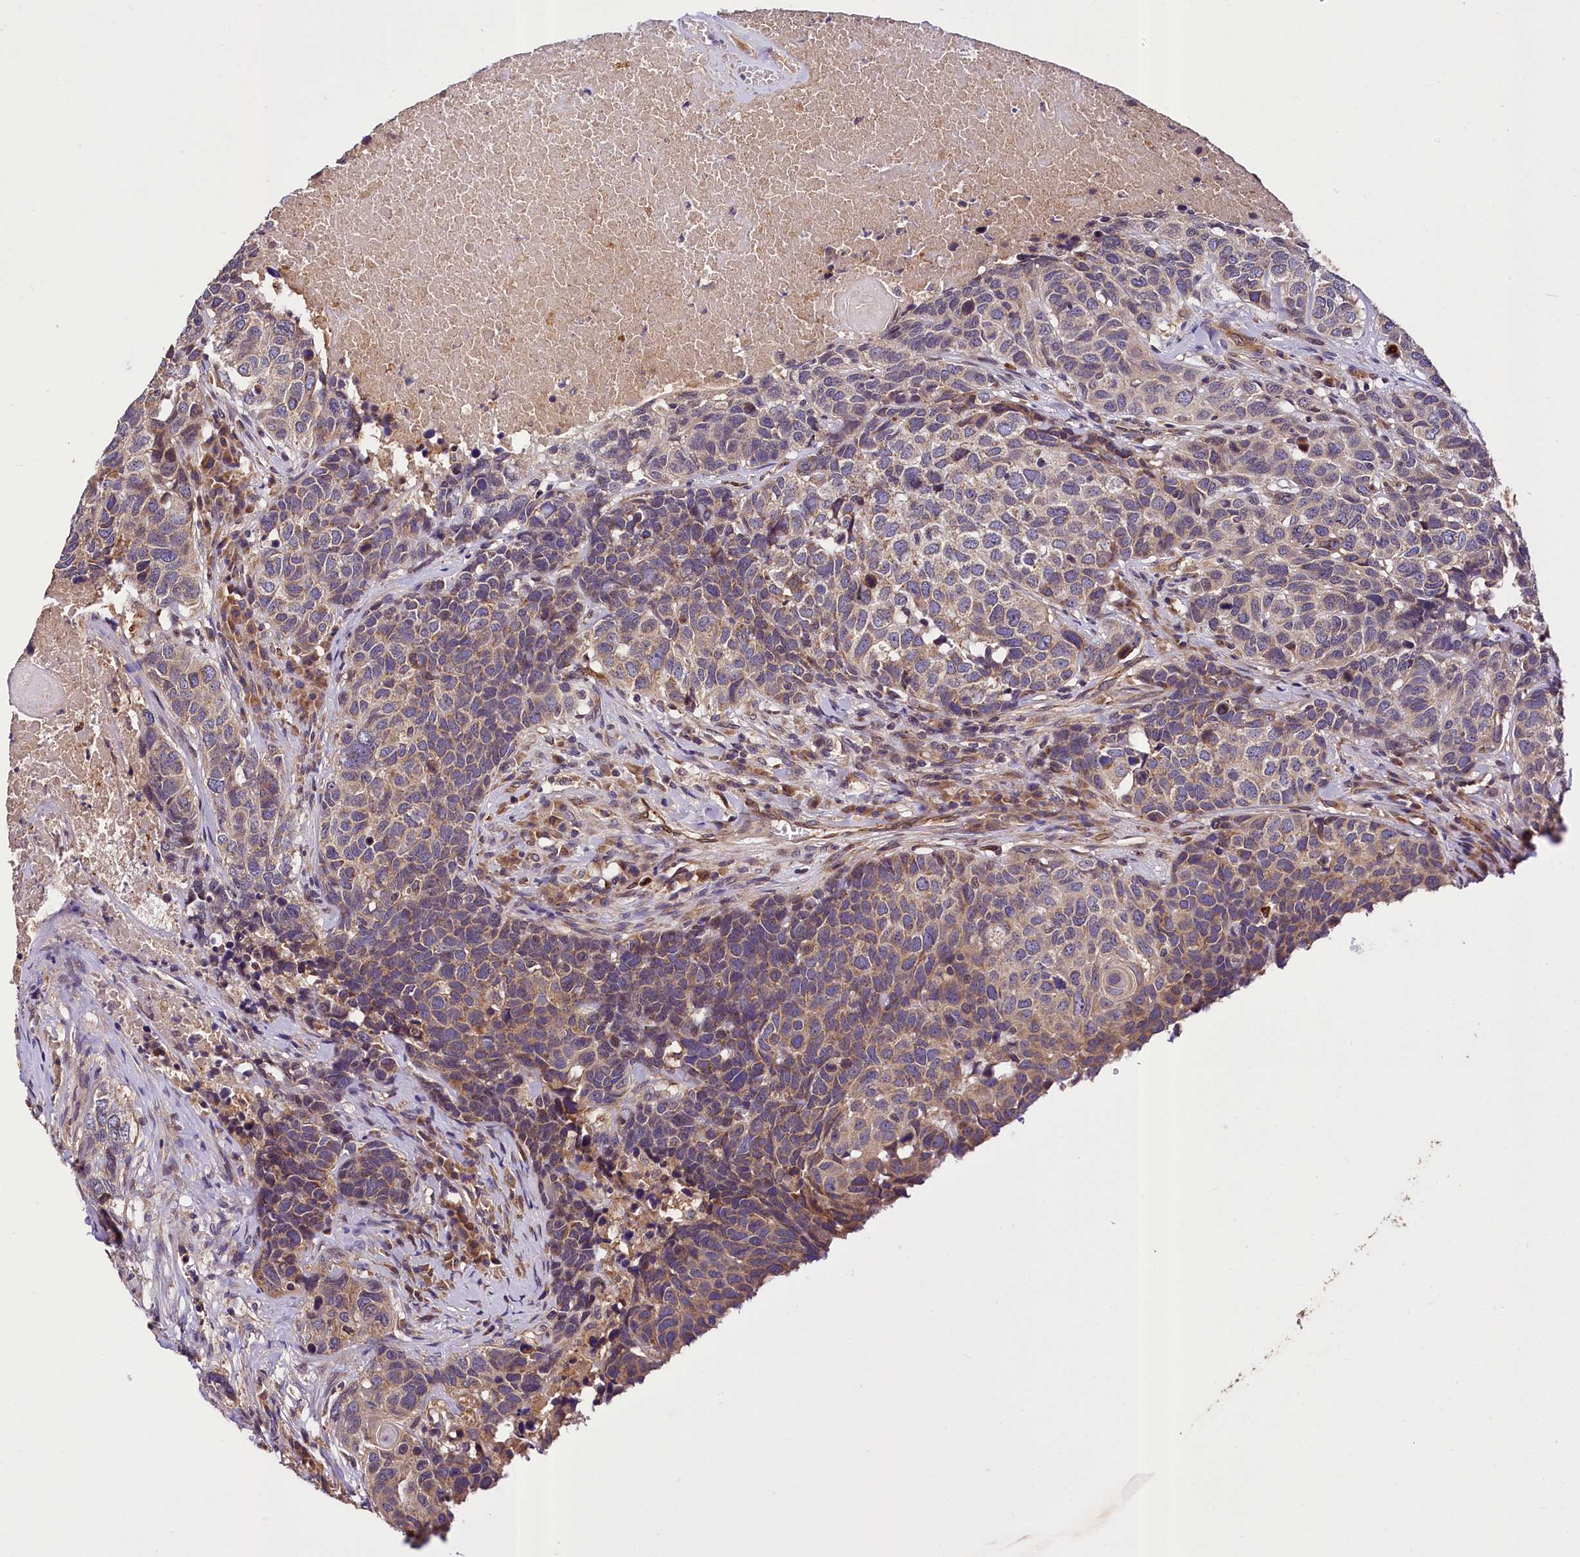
{"staining": {"intensity": "moderate", "quantity": "25%-75%", "location": "cytoplasmic/membranous"}, "tissue": "head and neck cancer", "cell_type": "Tumor cells", "image_type": "cancer", "snomed": [{"axis": "morphology", "description": "Squamous cell carcinoma, NOS"}, {"axis": "topography", "description": "Head-Neck"}], "caption": "Protein staining of squamous cell carcinoma (head and neck) tissue shows moderate cytoplasmic/membranous positivity in approximately 25%-75% of tumor cells.", "gene": "SUPV3L1", "patient": {"sex": "male", "age": 66}}